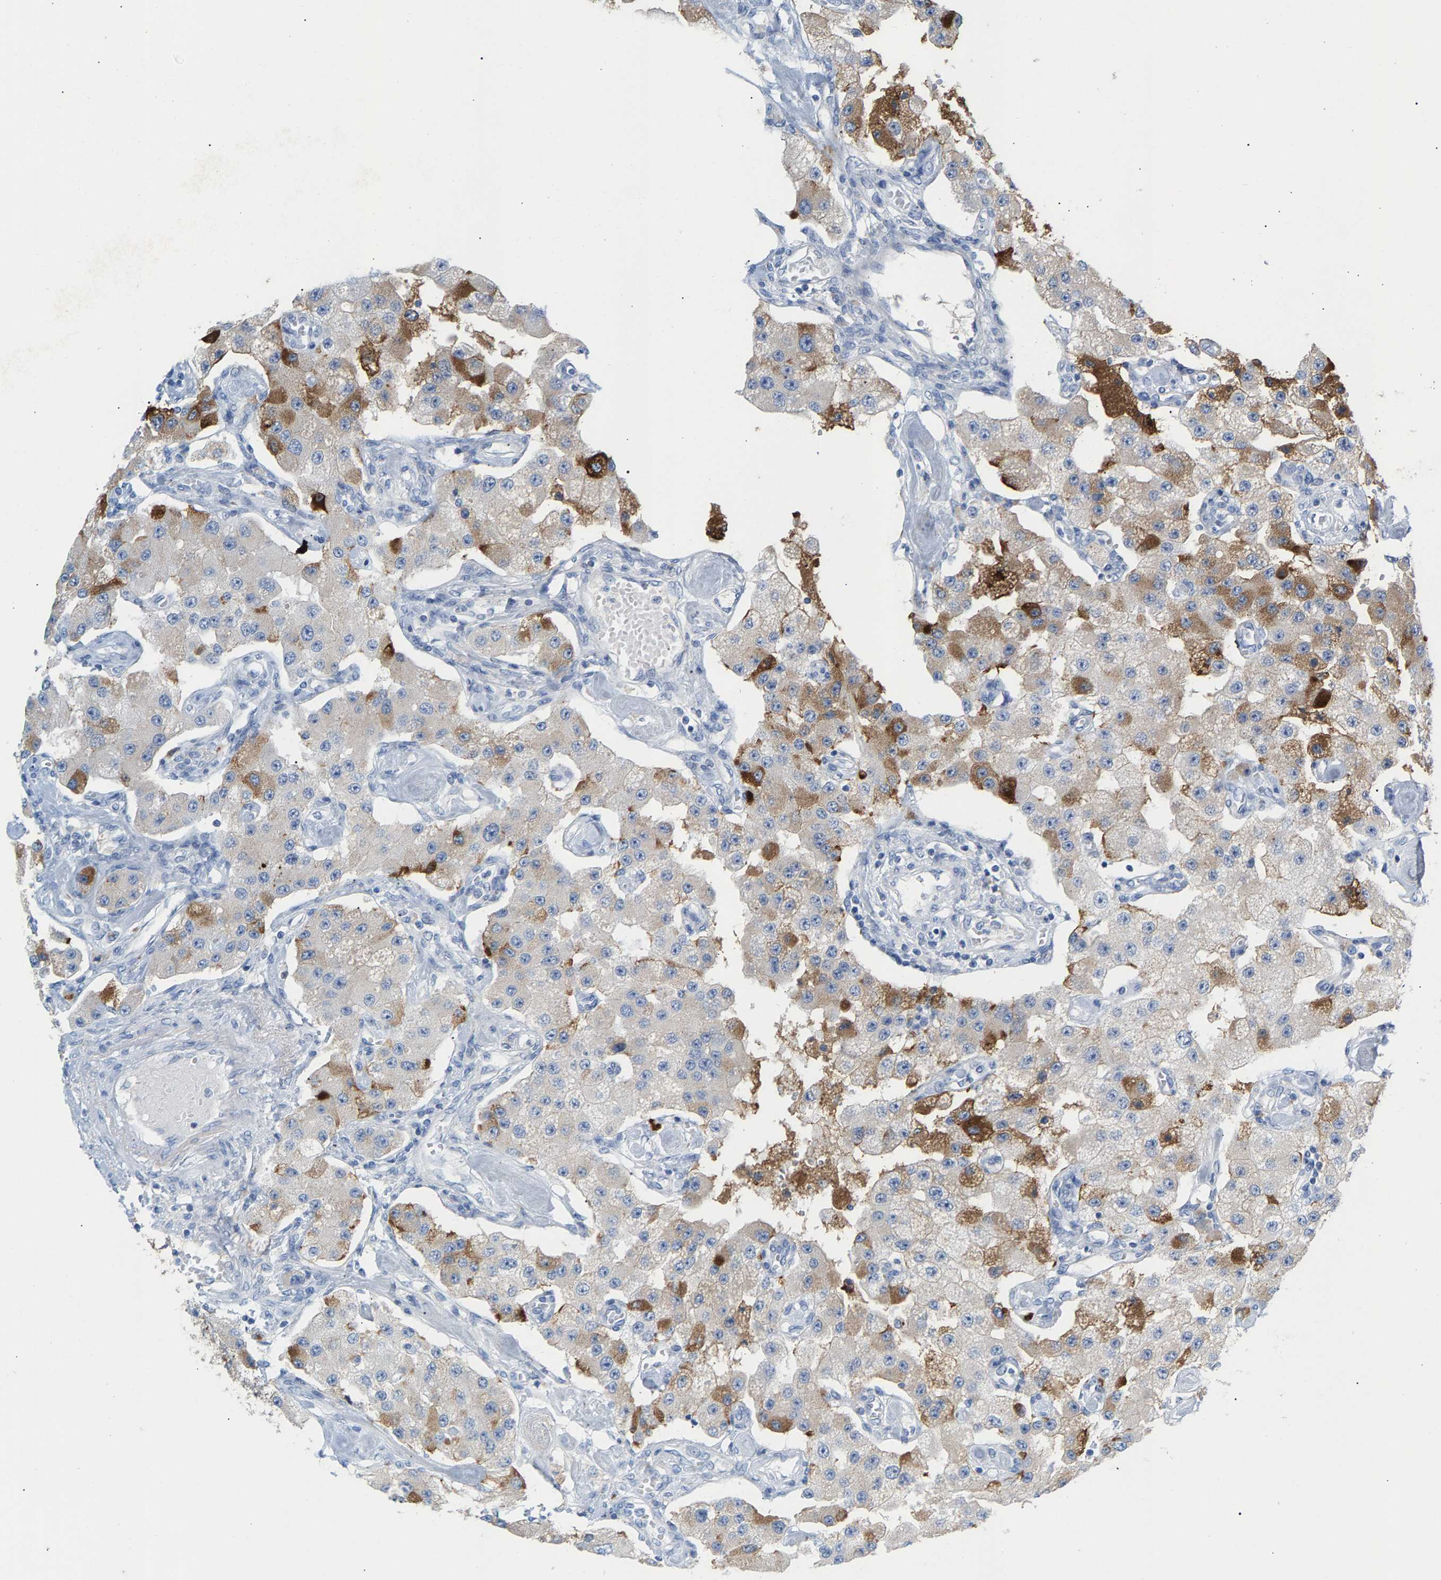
{"staining": {"intensity": "moderate", "quantity": "25%-75%", "location": "cytoplasmic/membranous"}, "tissue": "carcinoid", "cell_type": "Tumor cells", "image_type": "cancer", "snomed": [{"axis": "morphology", "description": "Carcinoid, malignant, NOS"}, {"axis": "topography", "description": "Pancreas"}], "caption": "Immunohistochemical staining of carcinoid (malignant) exhibits moderate cytoplasmic/membranous protein positivity in about 25%-75% of tumor cells.", "gene": "APOH", "patient": {"sex": "male", "age": 41}}